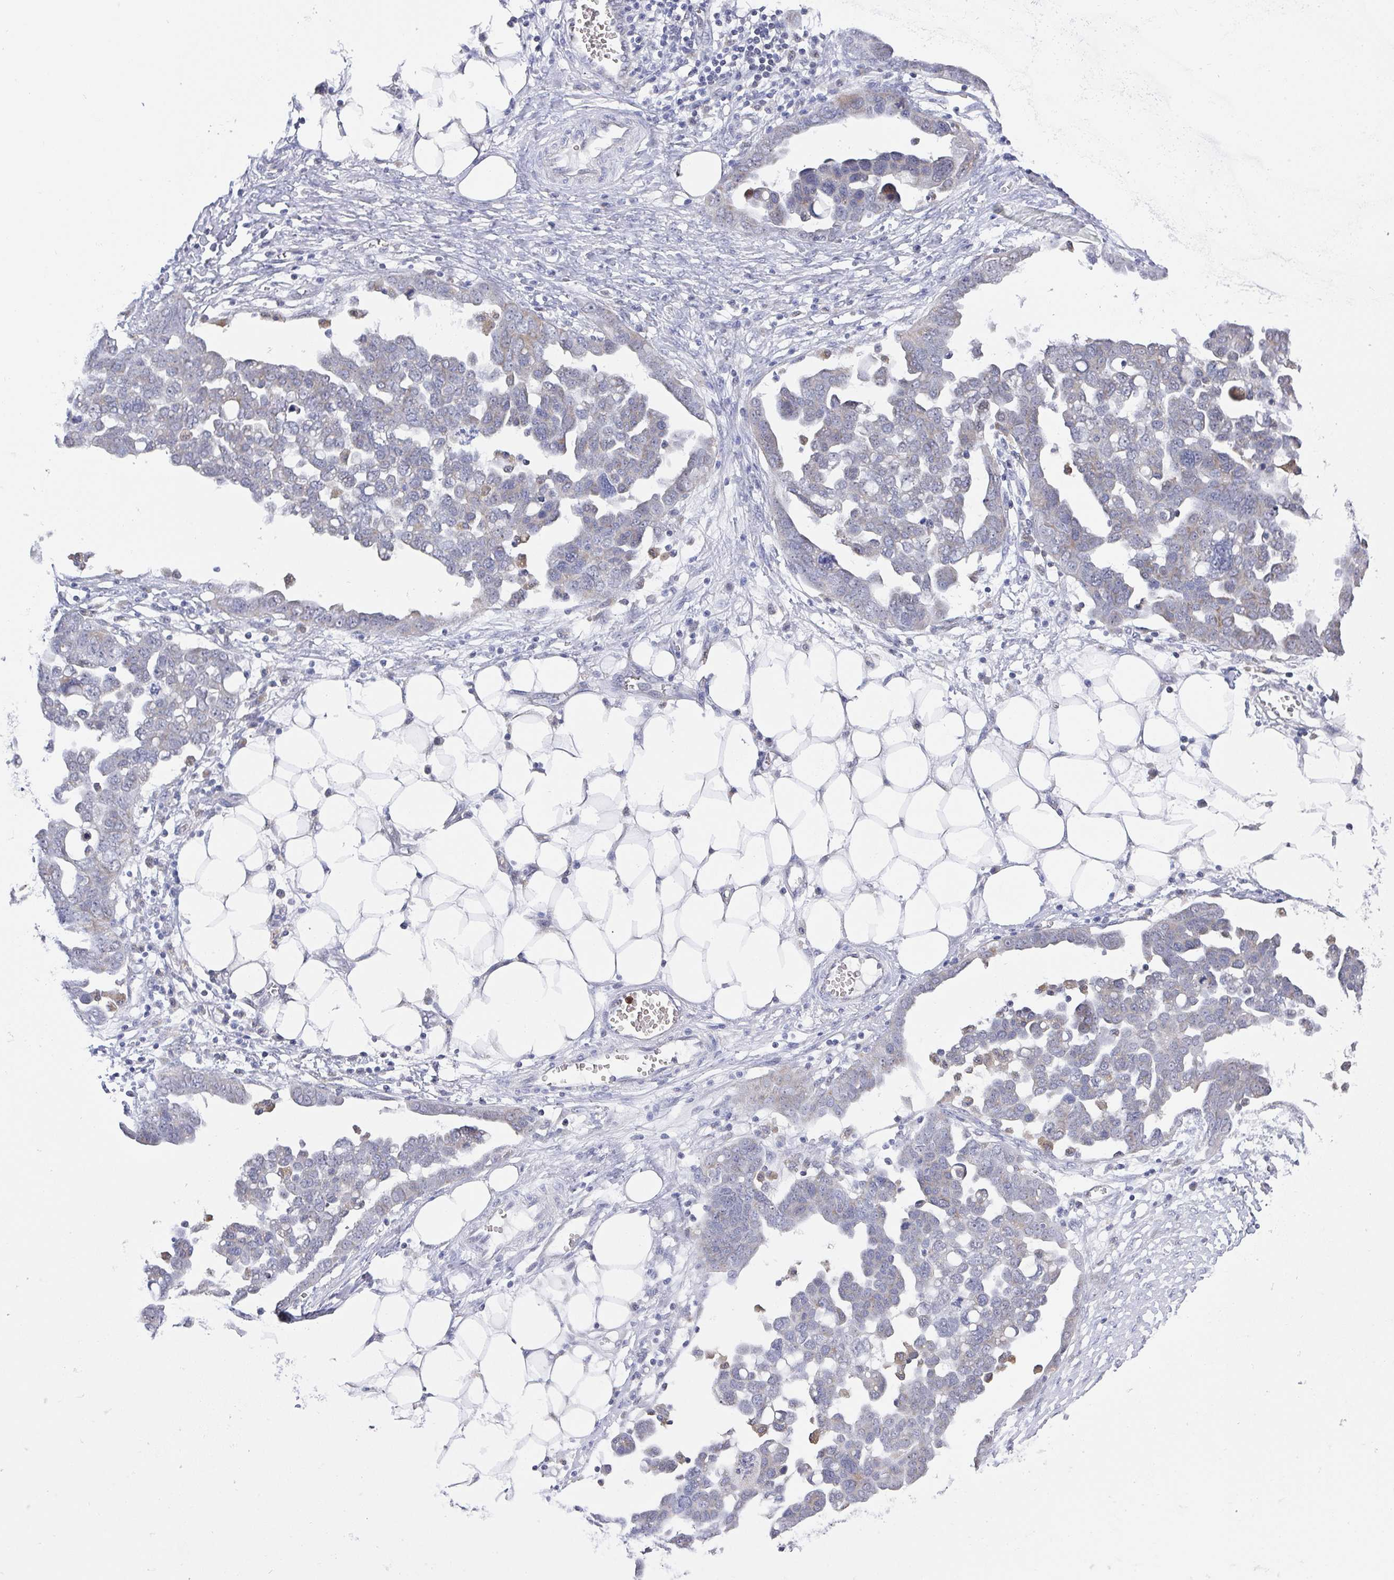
{"staining": {"intensity": "negative", "quantity": "none", "location": "none"}, "tissue": "ovarian cancer", "cell_type": "Tumor cells", "image_type": "cancer", "snomed": [{"axis": "morphology", "description": "Cystadenocarcinoma, serous, NOS"}, {"axis": "topography", "description": "Ovary"}], "caption": "An image of human serous cystadenocarcinoma (ovarian) is negative for staining in tumor cells.", "gene": "NCF1", "patient": {"sex": "female", "age": 59}}